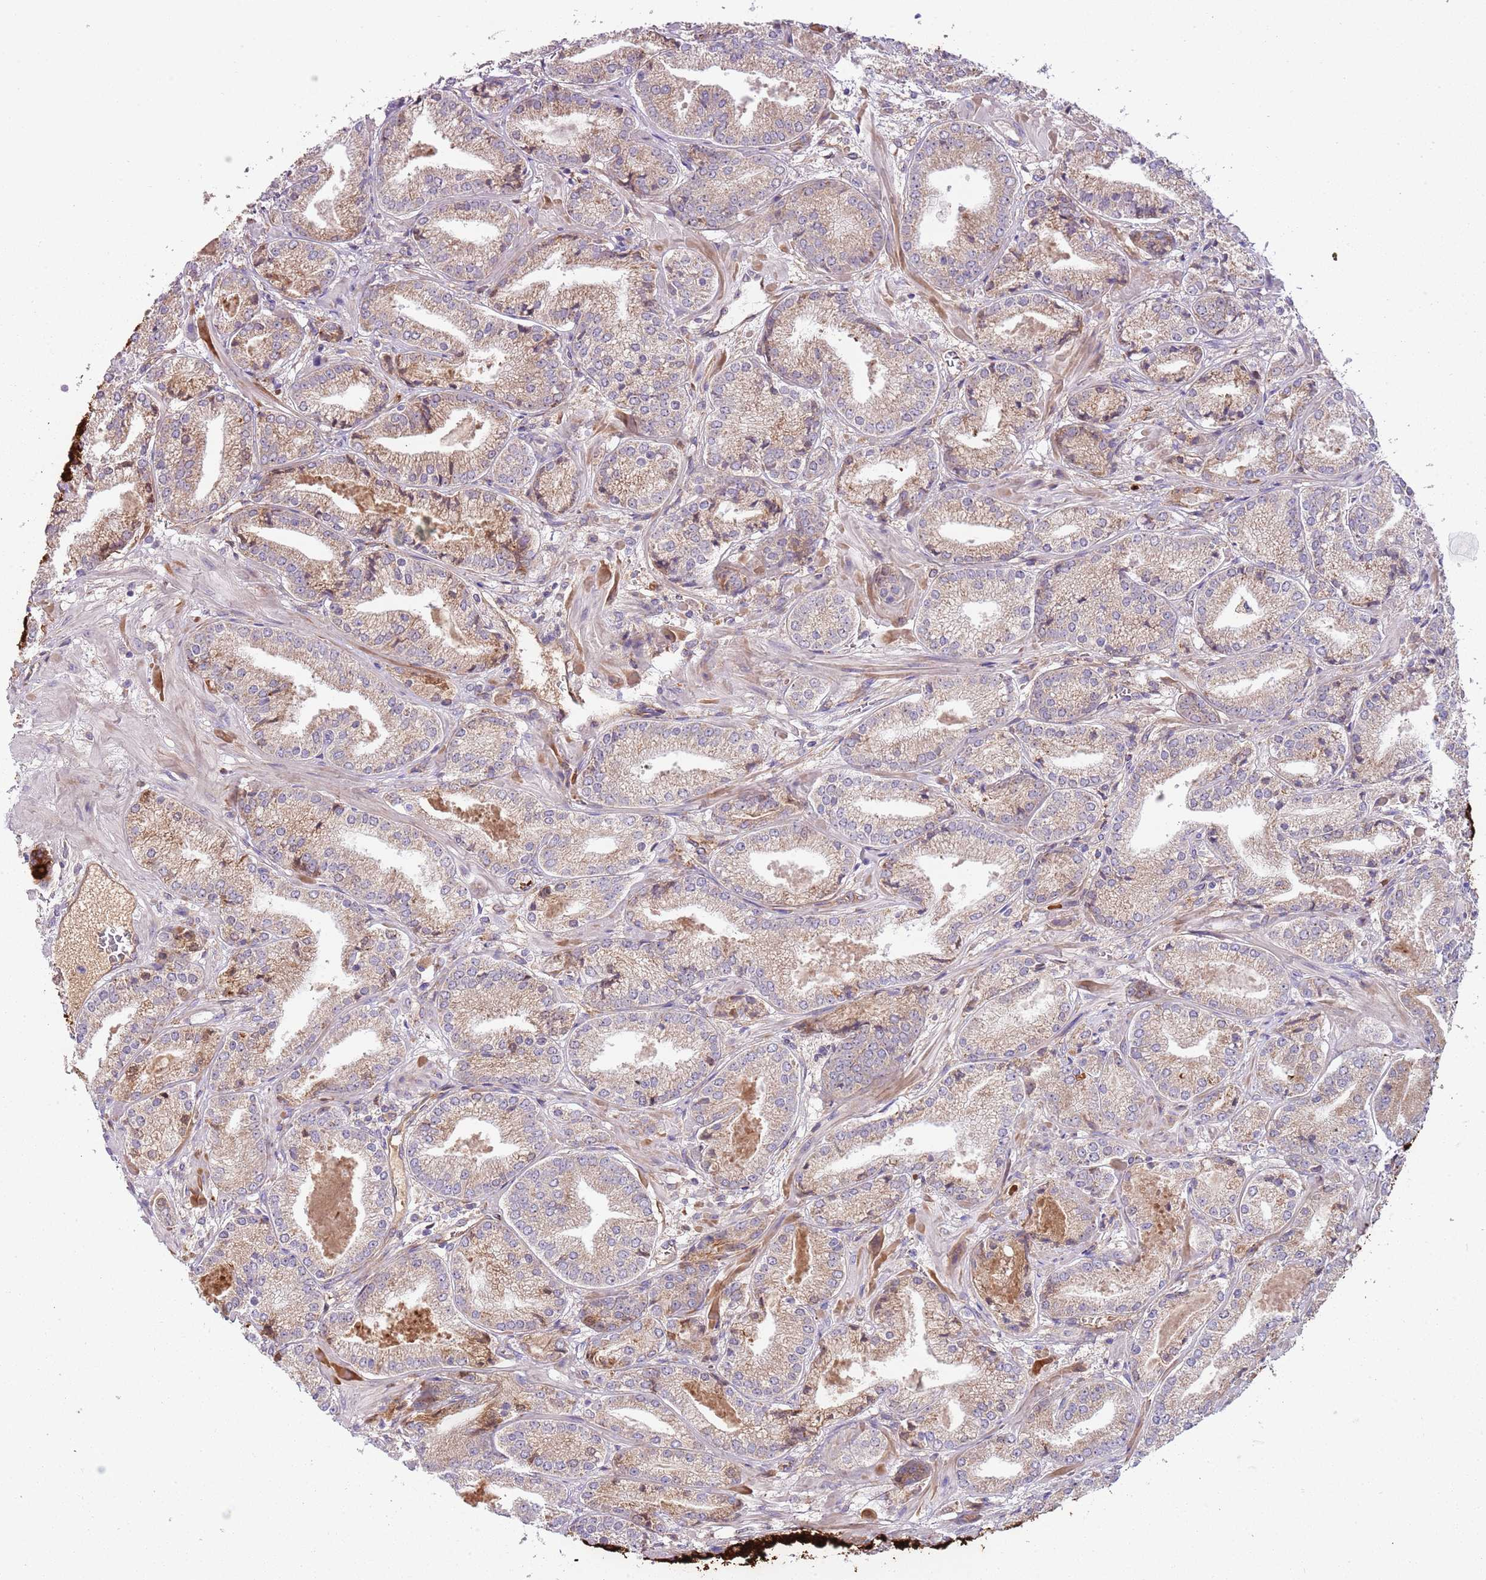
{"staining": {"intensity": "weak", "quantity": ">75%", "location": "cytoplasmic/membranous"}, "tissue": "prostate cancer", "cell_type": "Tumor cells", "image_type": "cancer", "snomed": [{"axis": "morphology", "description": "Adenocarcinoma, High grade"}, {"axis": "topography", "description": "Prostate"}], "caption": "Immunohistochemical staining of human high-grade adenocarcinoma (prostate) displays low levels of weak cytoplasmic/membranous protein expression in approximately >75% of tumor cells.", "gene": "VWCE", "patient": {"sex": "male", "age": 63}}